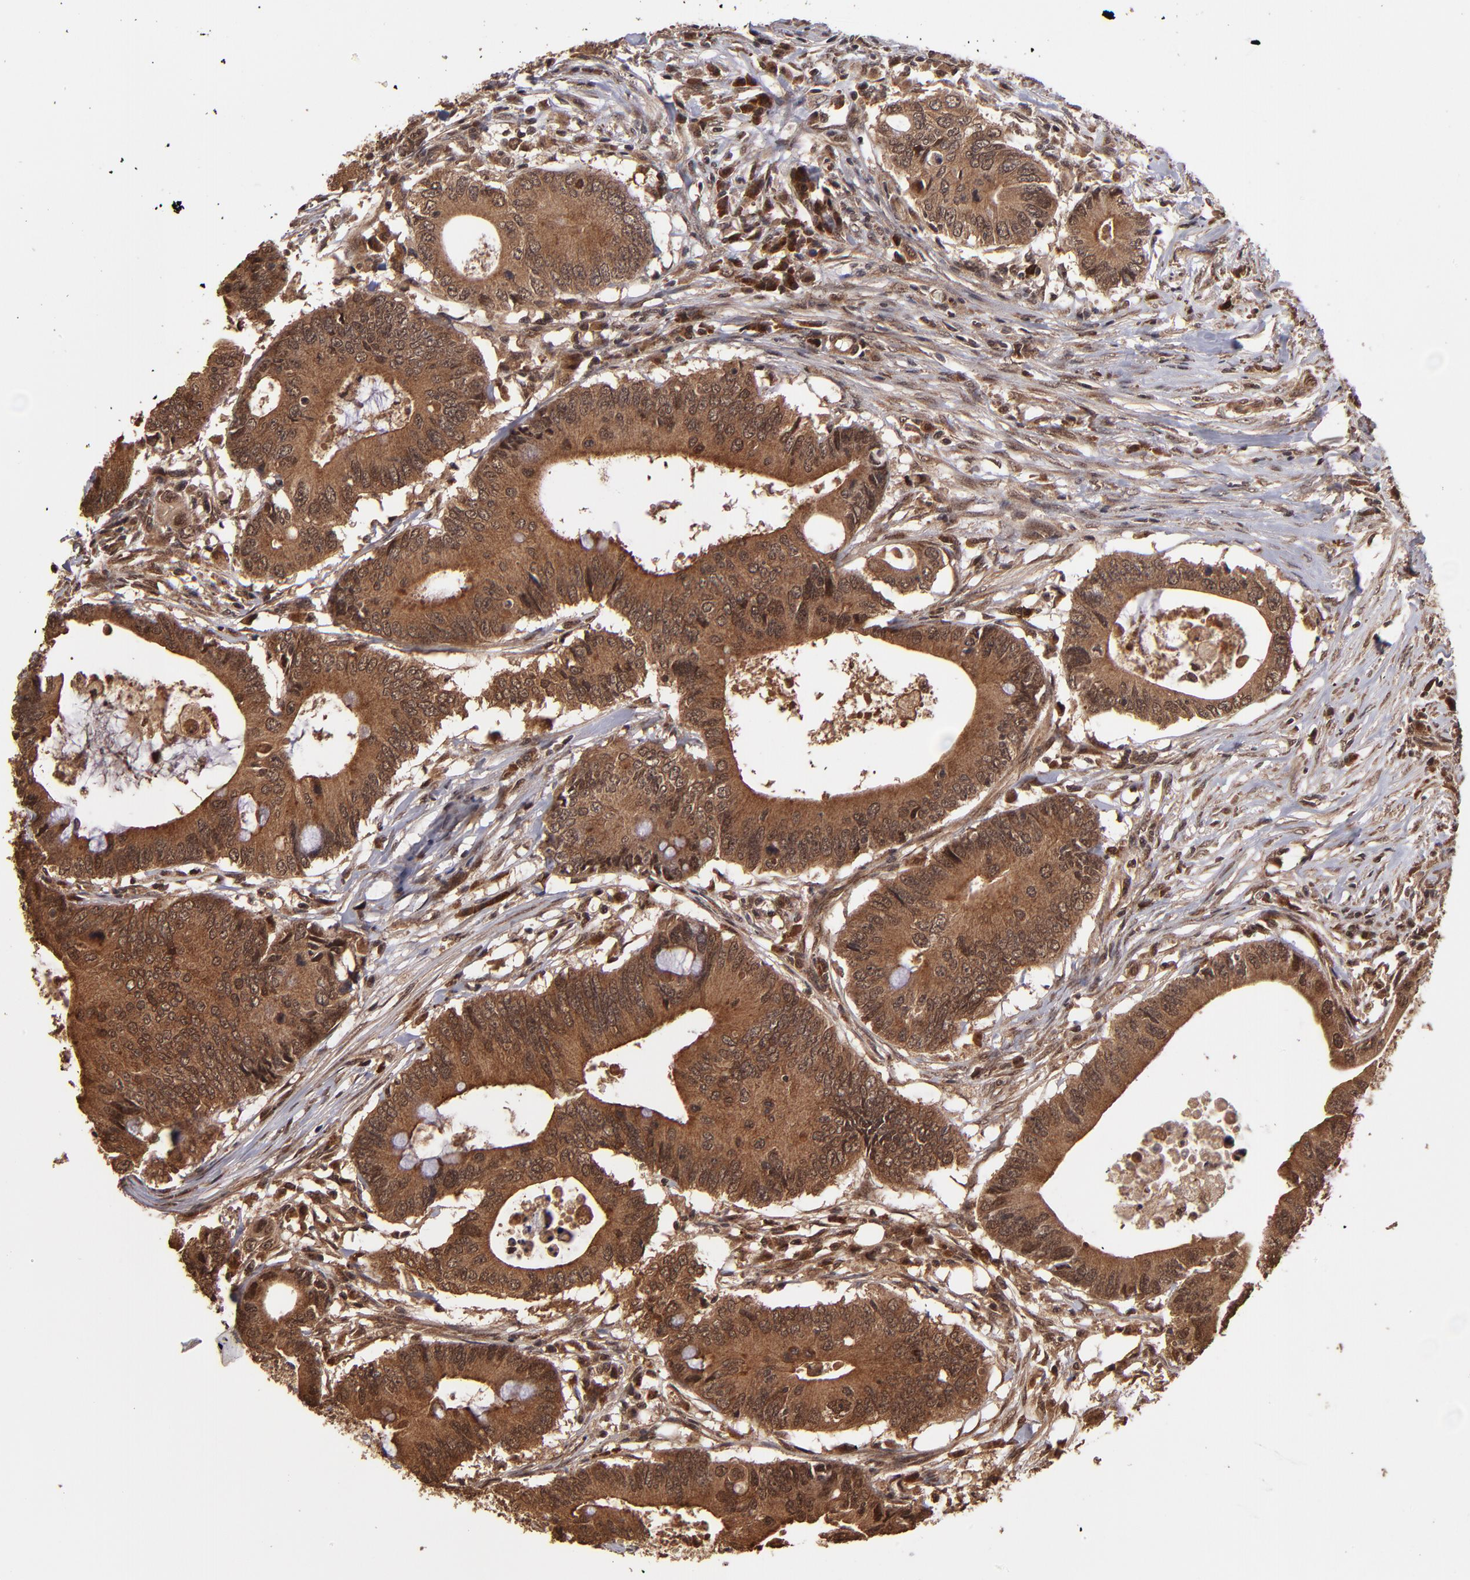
{"staining": {"intensity": "strong", "quantity": ">75%", "location": "cytoplasmic/membranous"}, "tissue": "colorectal cancer", "cell_type": "Tumor cells", "image_type": "cancer", "snomed": [{"axis": "morphology", "description": "Adenocarcinoma, NOS"}, {"axis": "topography", "description": "Colon"}], "caption": "This image demonstrates colorectal adenocarcinoma stained with IHC to label a protein in brown. The cytoplasmic/membranous of tumor cells show strong positivity for the protein. Nuclei are counter-stained blue.", "gene": "NFE2L2", "patient": {"sex": "male", "age": 71}}